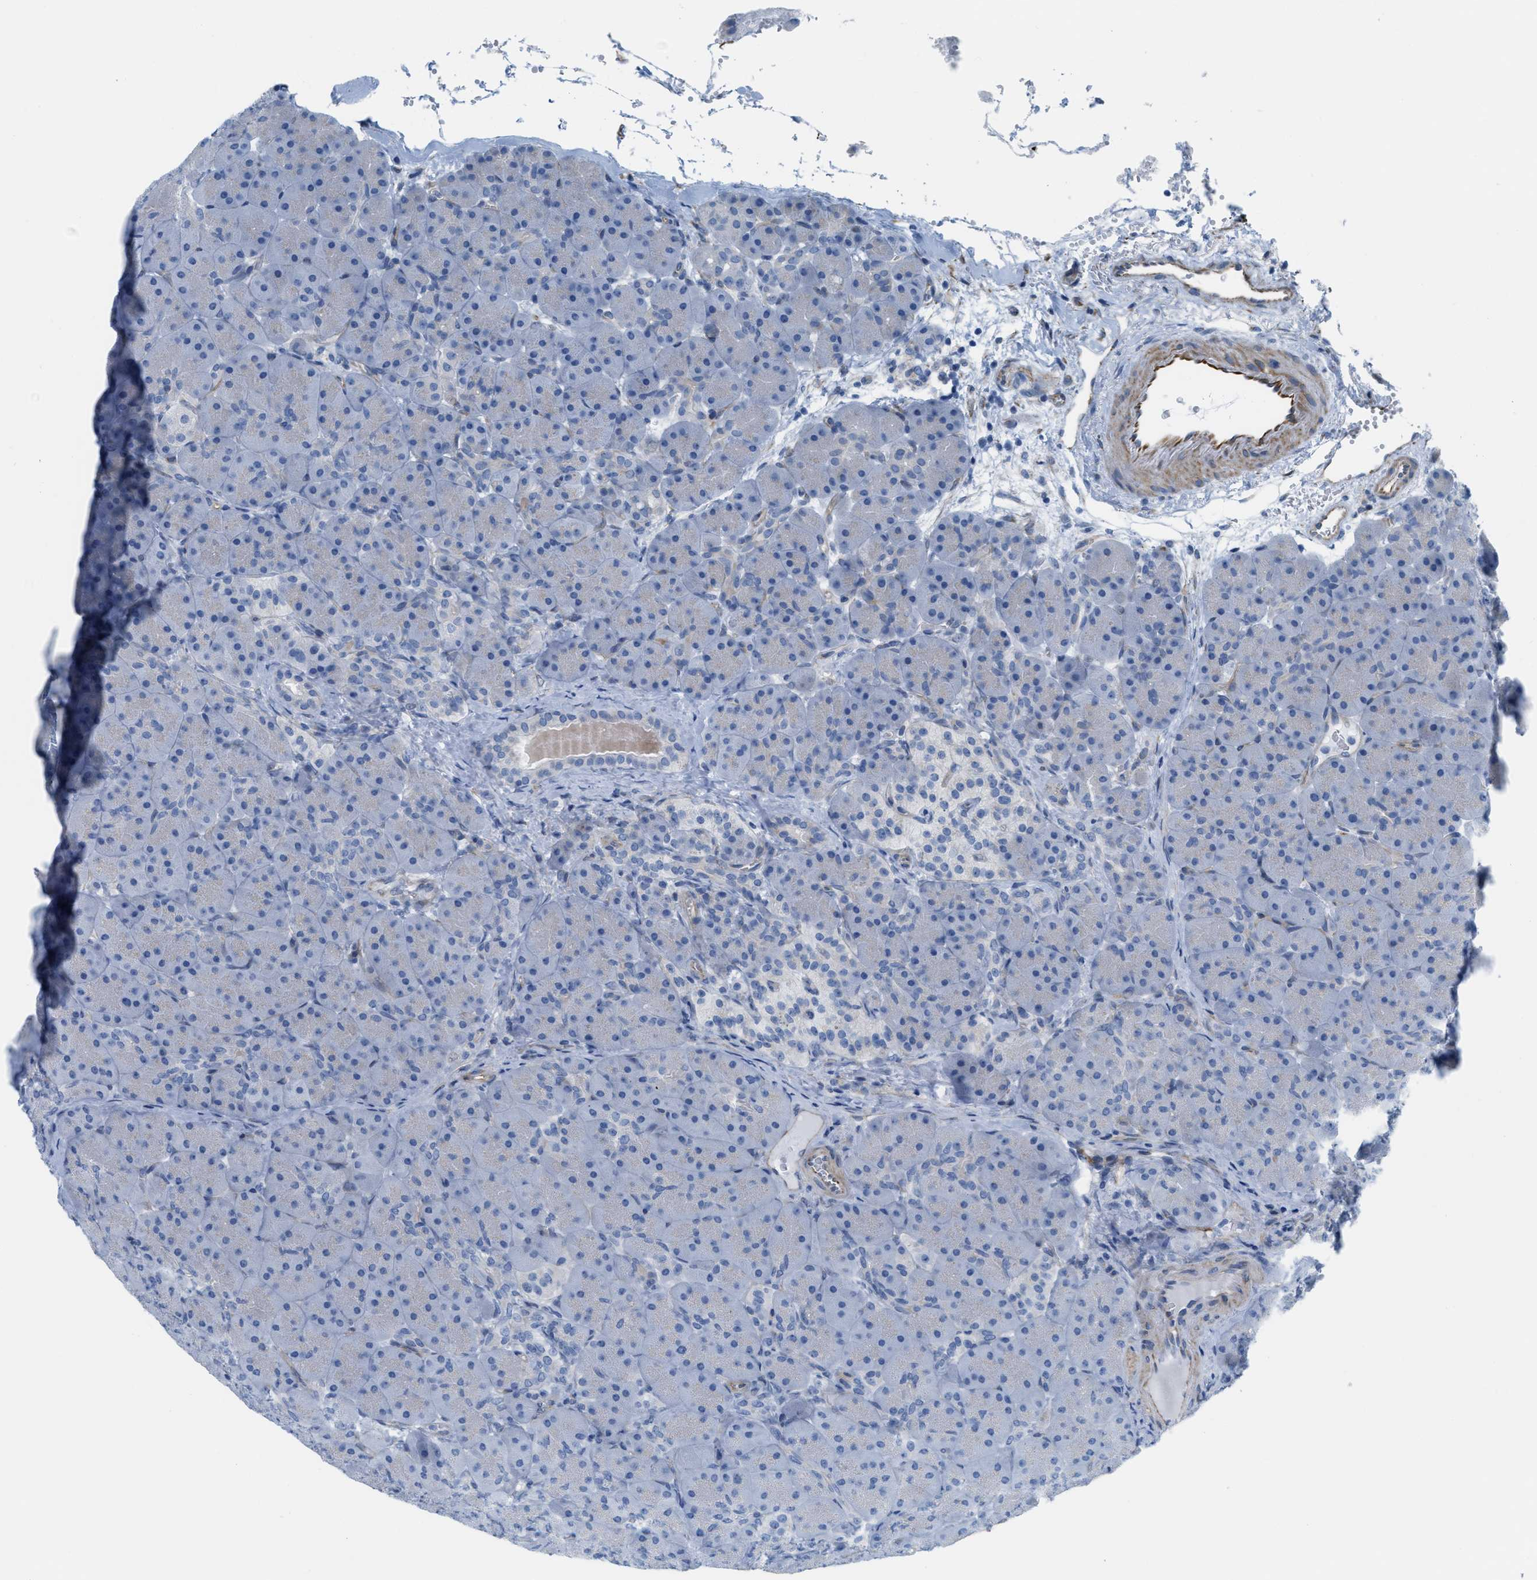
{"staining": {"intensity": "negative", "quantity": "none", "location": "none"}, "tissue": "pancreas", "cell_type": "Exocrine glandular cells", "image_type": "normal", "snomed": [{"axis": "morphology", "description": "Normal tissue, NOS"}, {"axis": "topography", "description": "Pancreas"}], "caption": "Immunohistochemistry image of normal pancreas: pancreas stained with DAB displays no significant protein positivity in exocrine glandular cells. (DAB (3,3'-diaminobenzidine) IHC with hematoxylin counter stain).", "gene": "SLC12A1", "patient": {"sex": "male", "age": 66}}